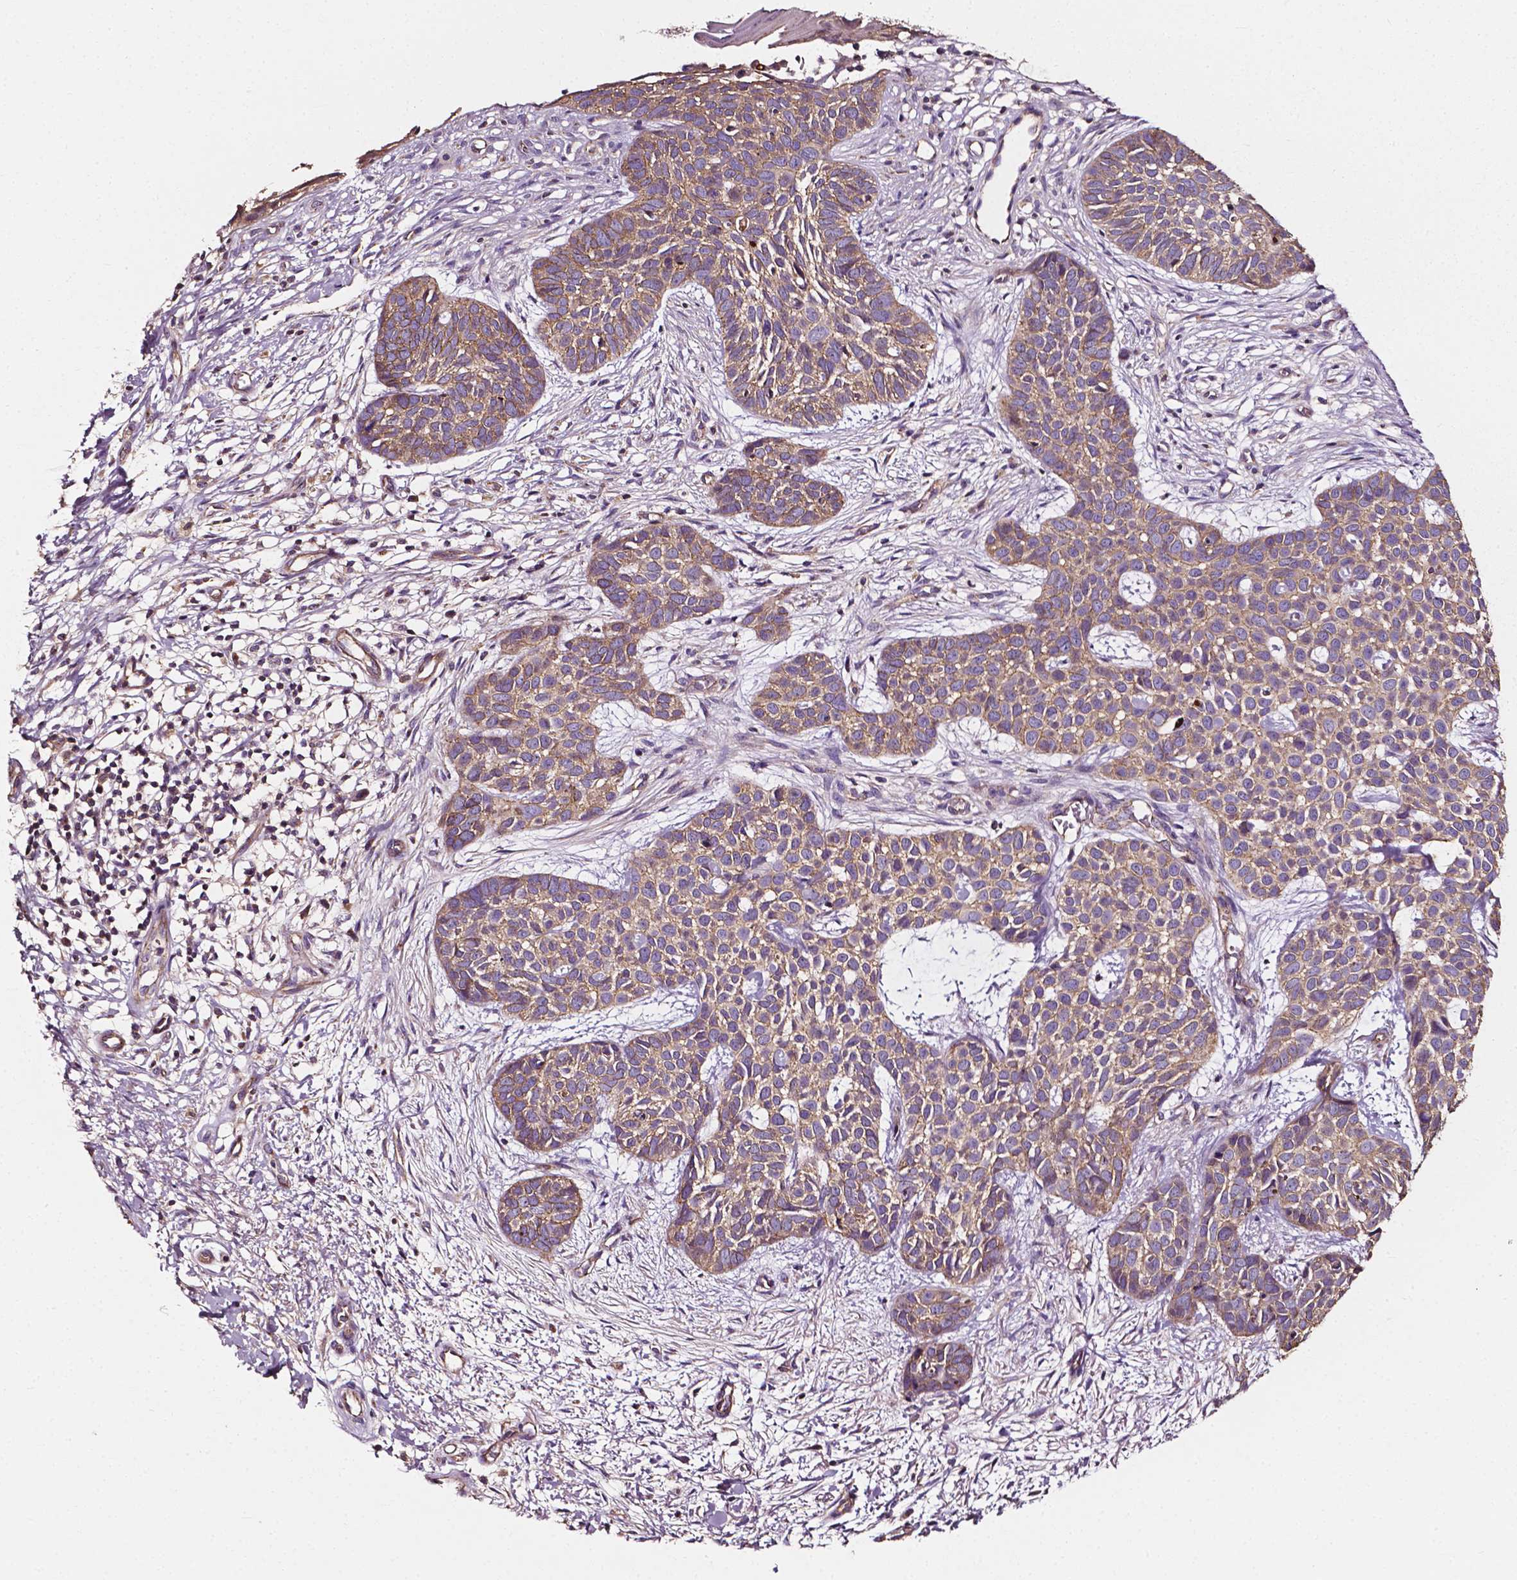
{"staining": {"intensity": "weak", "quantity": ">75%", "location": "cytoplasmic/membranous"}, "tissue": "skin cancer", "cell_type": "Tumor cells", "image_type": "cancer", "snomed": [{"axis": "morphology", "description": "Basal cell carcinoma"}, {"axis": "topography", "description": "Skin"}], "caption": "A histopathology image of human skin cancer (basal cell carcinoma) stained for a protein displays weak cytoplasmic/membranous brown staining in tumor cells.", "gene": "ATG16L1", "patient": {"sex": "male", "age": 69}}